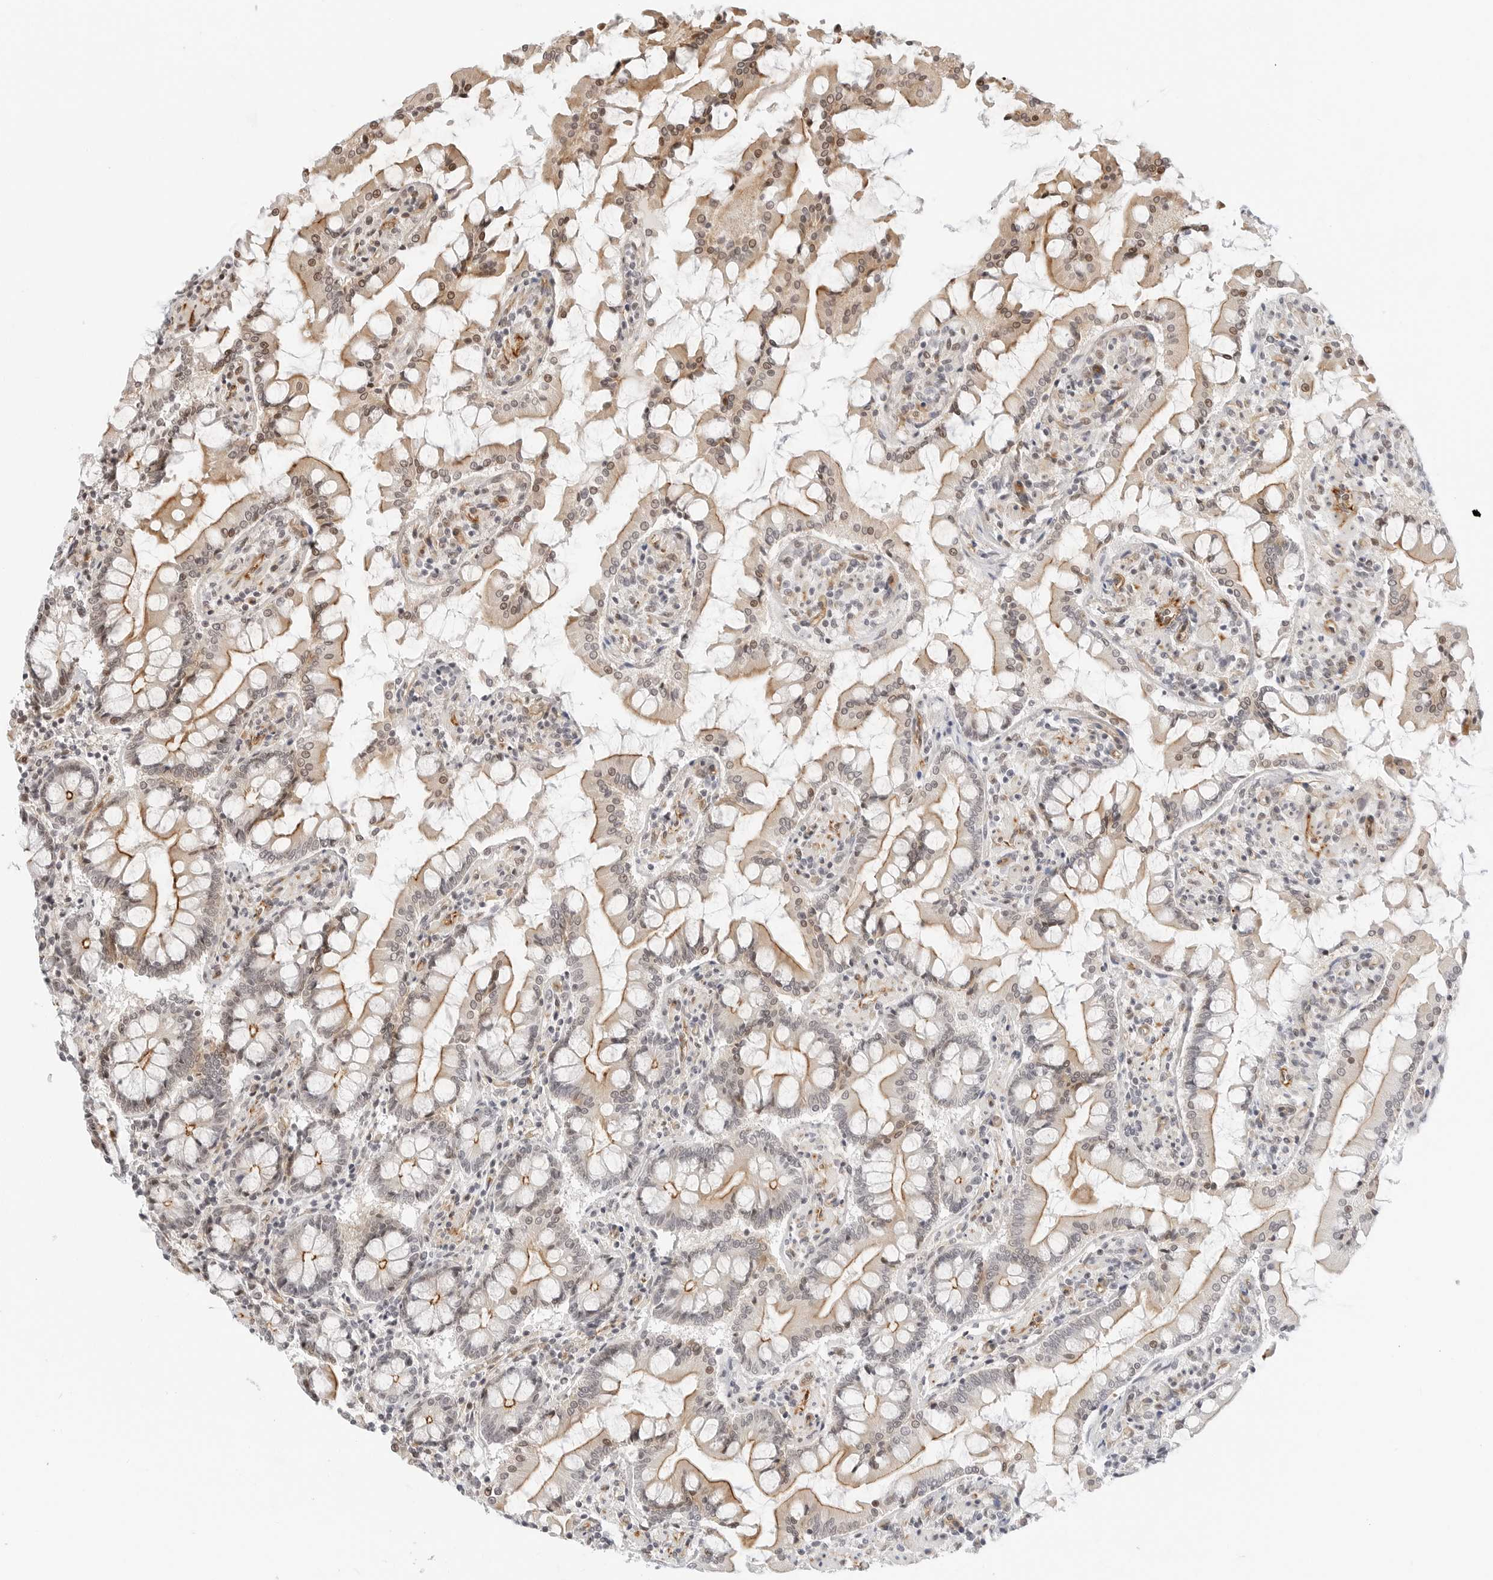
{"staining": {"intensity": "moderate", "quantity": "<25%", "location": "cytoplasmic/membranous"}, "tissue": "small intestine", "cell_type": "Glandular cells", "image_type": "normal", "snomed": [{"axis": "morphology", "description": "Normal tissue, NOS"}, {"axis": "topography", "description": "Small intestine"}], "caption": "Immunohistochemistry histopathology image of unremarkable small intestine: human small intestine stained using immunohistochemistry (IHC) displays low levels of moderate protein expression localized specifically in the cytoplasmic/membranous of glandular cells, appearing as a cytoplasmic/membranous brown color.", "gene": "ZNF613", "patient": {"sex": "male", "age": 41}}